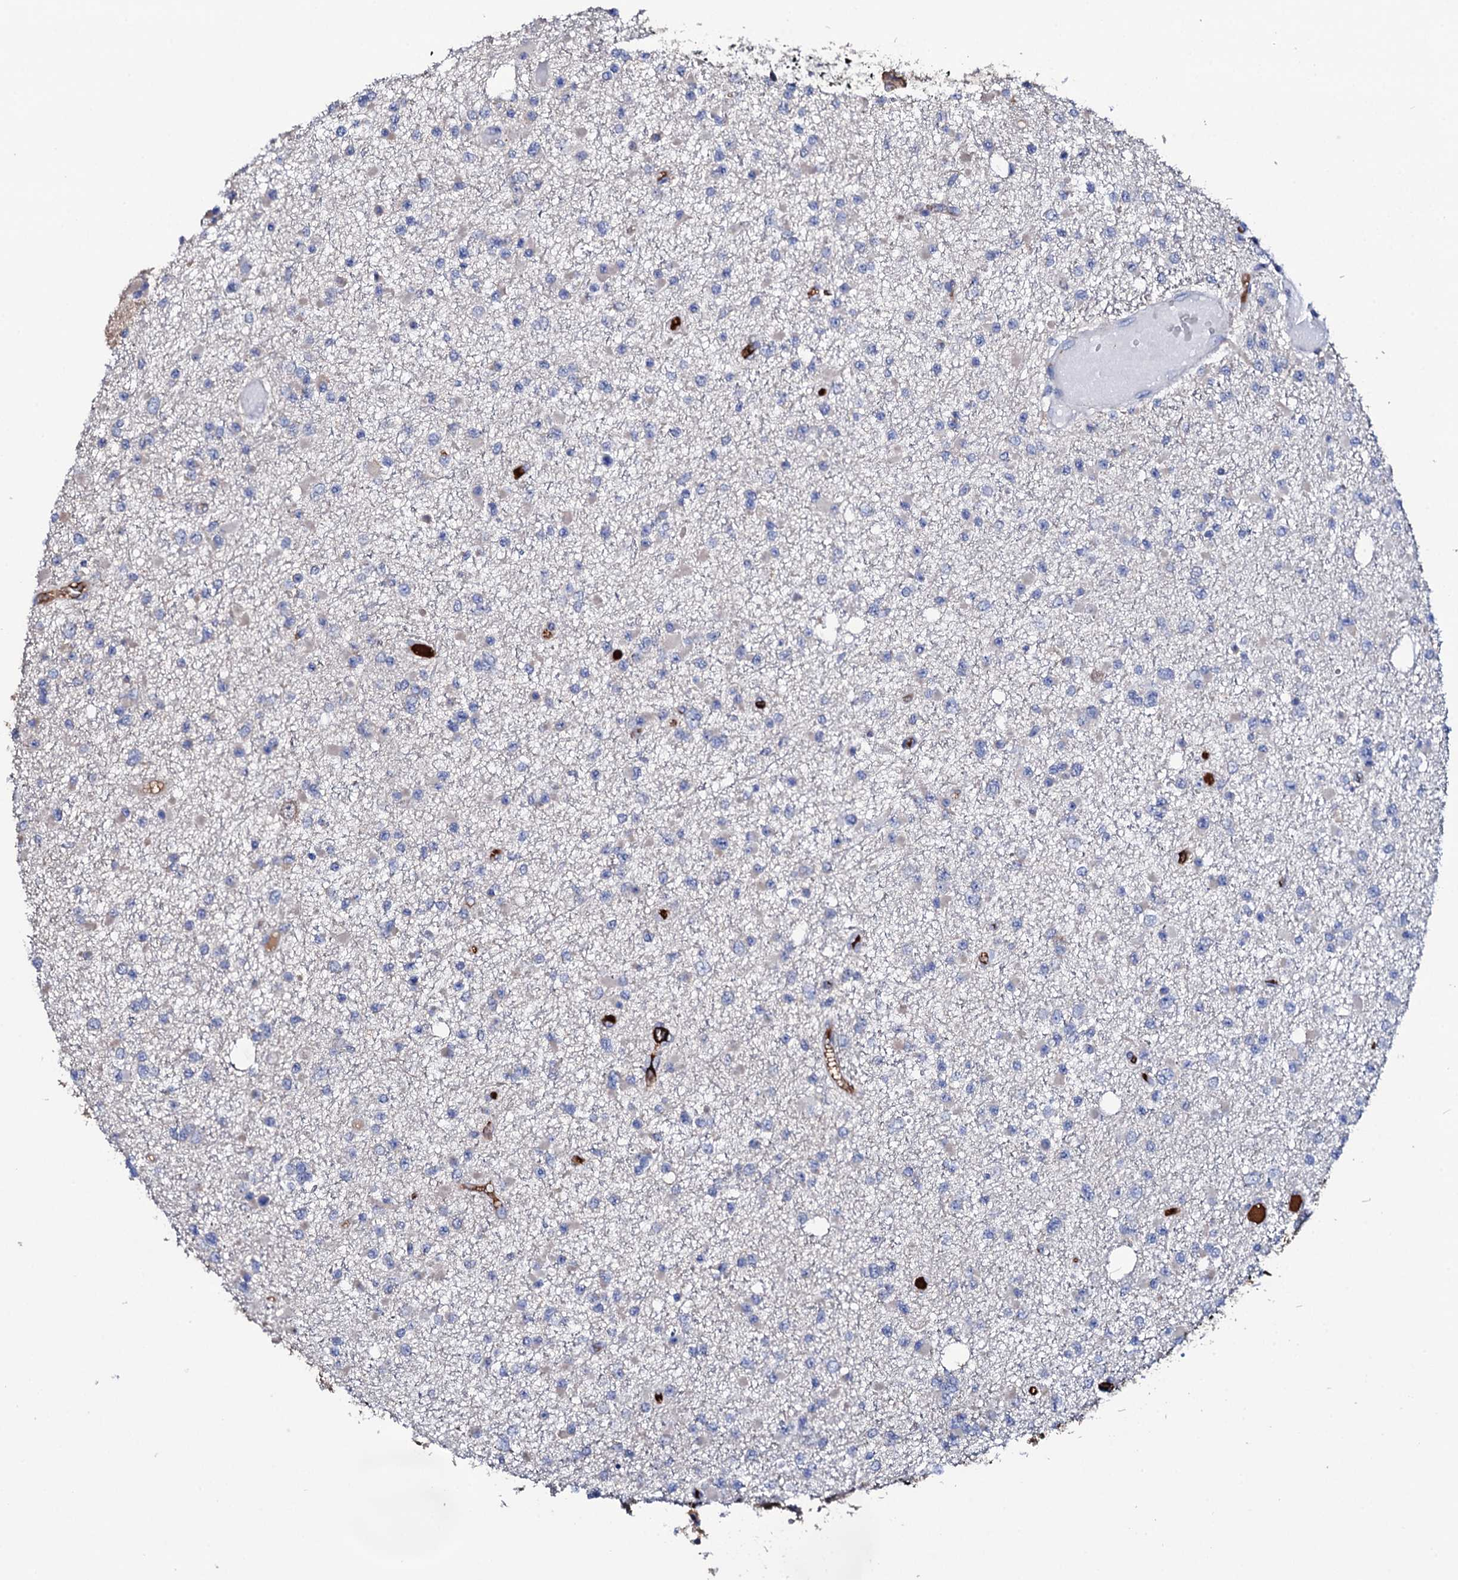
{"staining": {"intensity": "negative", "quantity": "none", "location": "none"}, "tissue": "glioma", "cell_type": "Tumor cells", "image_type": "cancer", "snomed": [{"axis": "morphology", "description": "Glioma, malignant, Low grade"}, {"axis": "topography", "description": "Brain"}], "caption": "Human glioma stained for a protein using immunohistochemistry displays no staining in tumor cells.", "gene": "TCAF2", "patient": {"sex": "female", "age": 22}}